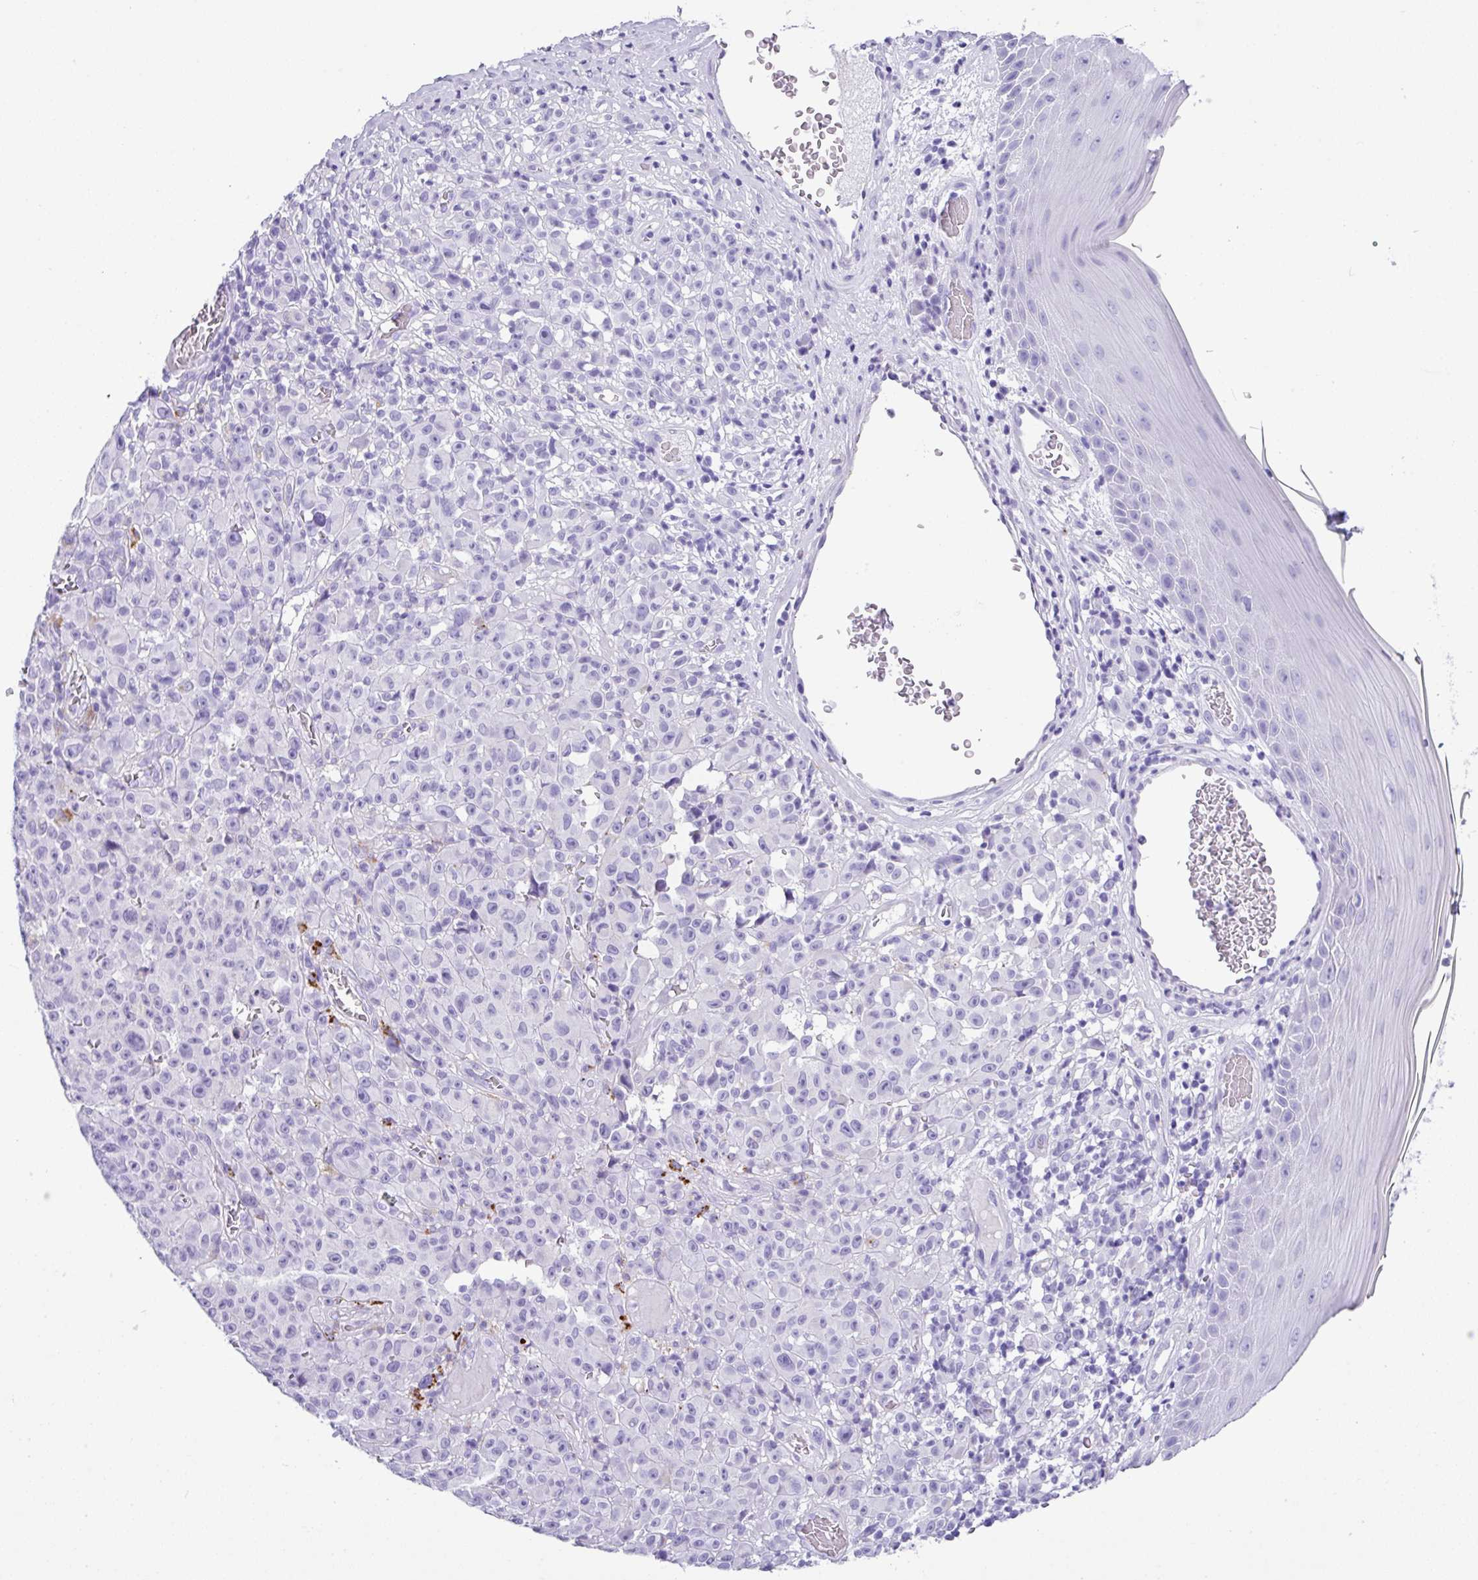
{"staining": {"intensity": "negative", "quantity": "none", "location": "none"}, "tissue": "melanoma", "cell_type": "Tumor cells", "image_type": "cancer", "snomed": [{"axis": "morphology", "description": "Malignant melanoma, NOS"}, {"axis": "topography", "description": "Skin"}], "caption": "Tumor cells show no significant protein expression in melanoma.", "gene": "ZG16", "patient": {"sex": "female", "age": 82}}